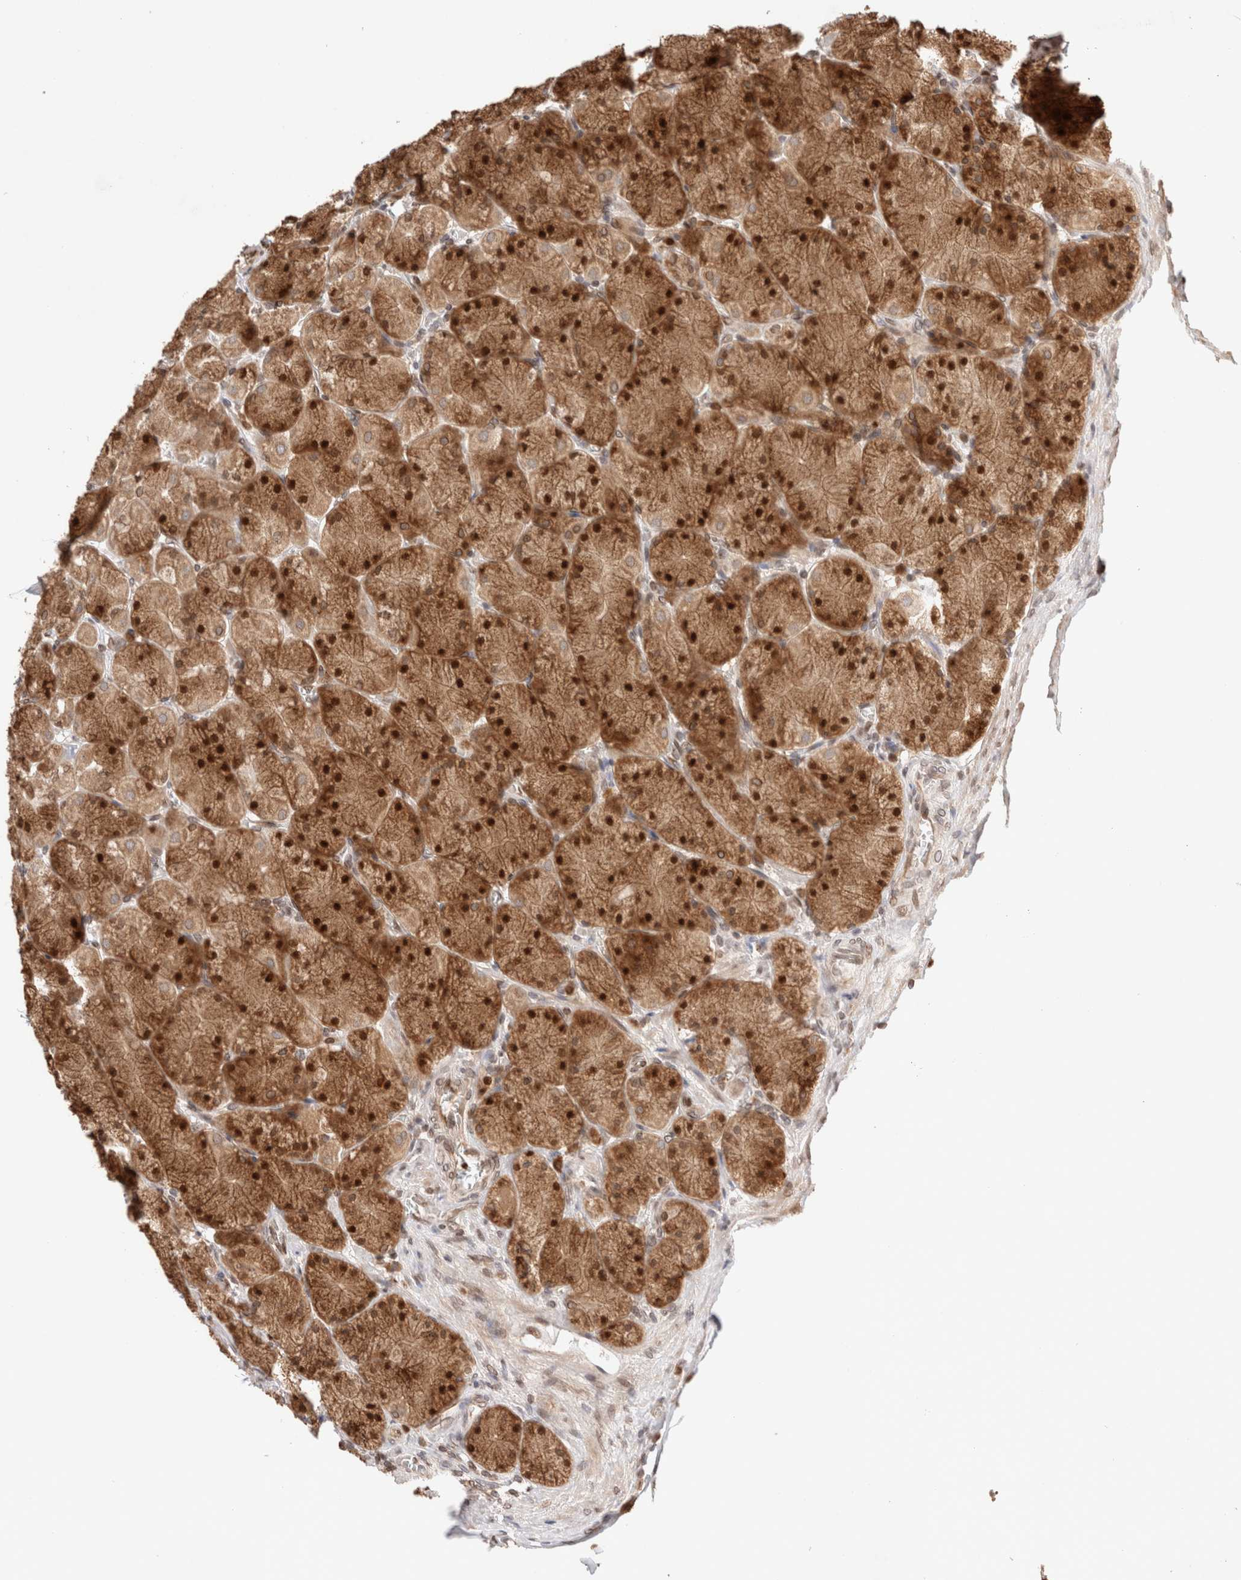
{"staining": {"intensity": "strong", "quantity": ">75%", "location": "cytoplasmic/membranous,nuclear"}, "tissue": "stomach", "cell_type": "Glandular cells", "image_type": "normal", "snomed": [{"axis": "morphology", "description": "Normal tissue, NOS"}, {"axis": "topography", "description": "Stomach, upper"}], "caption": "Glandular cells display high levels of strong cytoplasmic/membranous,nuclear expression in approximately >75% of cells in benign stomach. The staining was performed using DAB (3,3'-diaminobenzidine) to visualize the protein expression in brown, while the nuclei were stained in blue with hematoxylin (Magnification: 20x).", "gene": "TPR", "patient": {"sex": "female", "age": 56}}